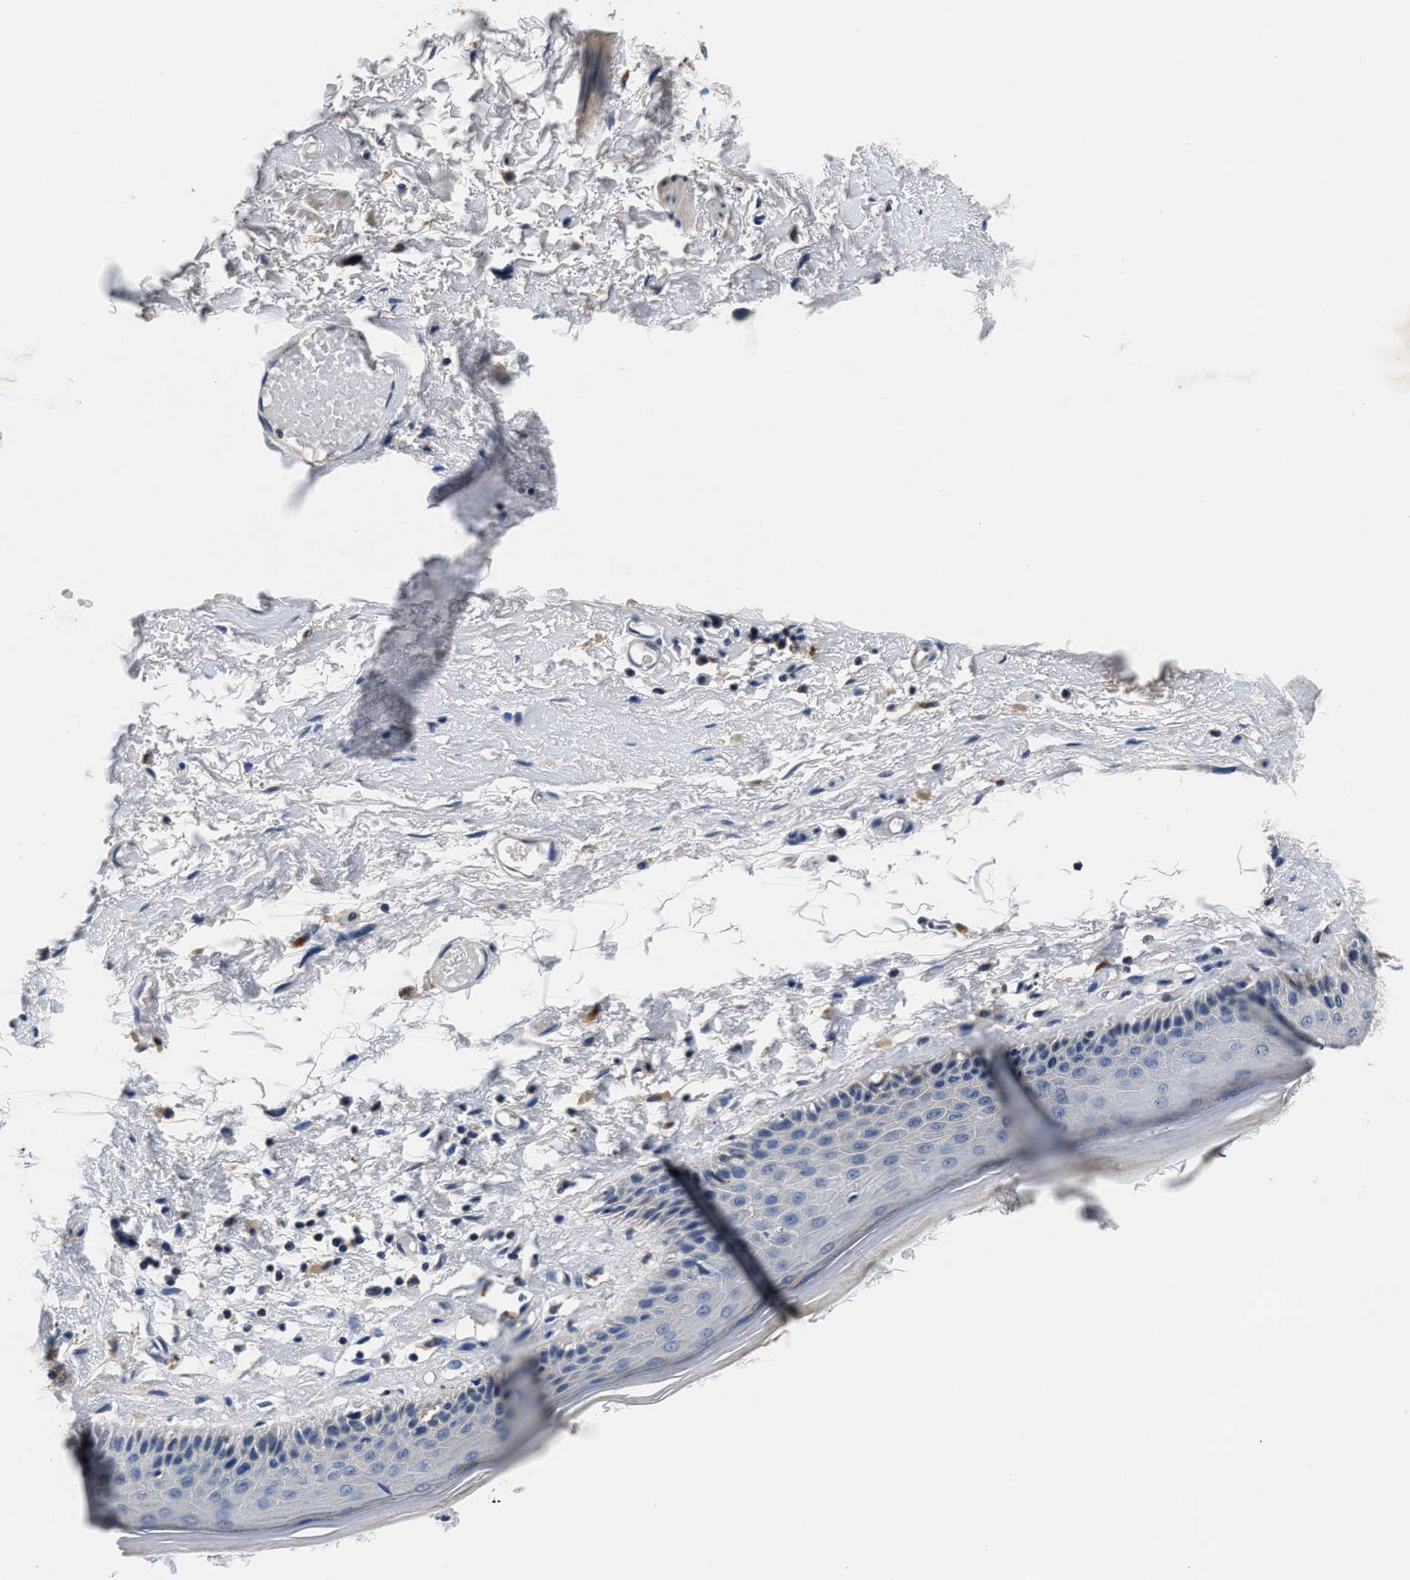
{"staining": {"intensity": "weak", "quantity": "<25%", "location": "cytoplasmic/membranous"}, "tissue": "skin", "cell_type": "Epidermal cells", "image_type": "normal", "snomed": [{"axis": "morphology", "description": "Normal tissue, NOS"}, {"axis": "topography", "description": "Vulva"}], "caption": "High power microscopy image of an immunohistochemistry (IHC) histopathology image of normal skin, revealing no significant positivity in epidermal cells. (DAB (3,3'-diaminobenzidine) immunohistochemistry (IHC) with hematoxylin counter stain).", "gene": "ANKIB1", "patient": {"sex": "female", "age": 73}}